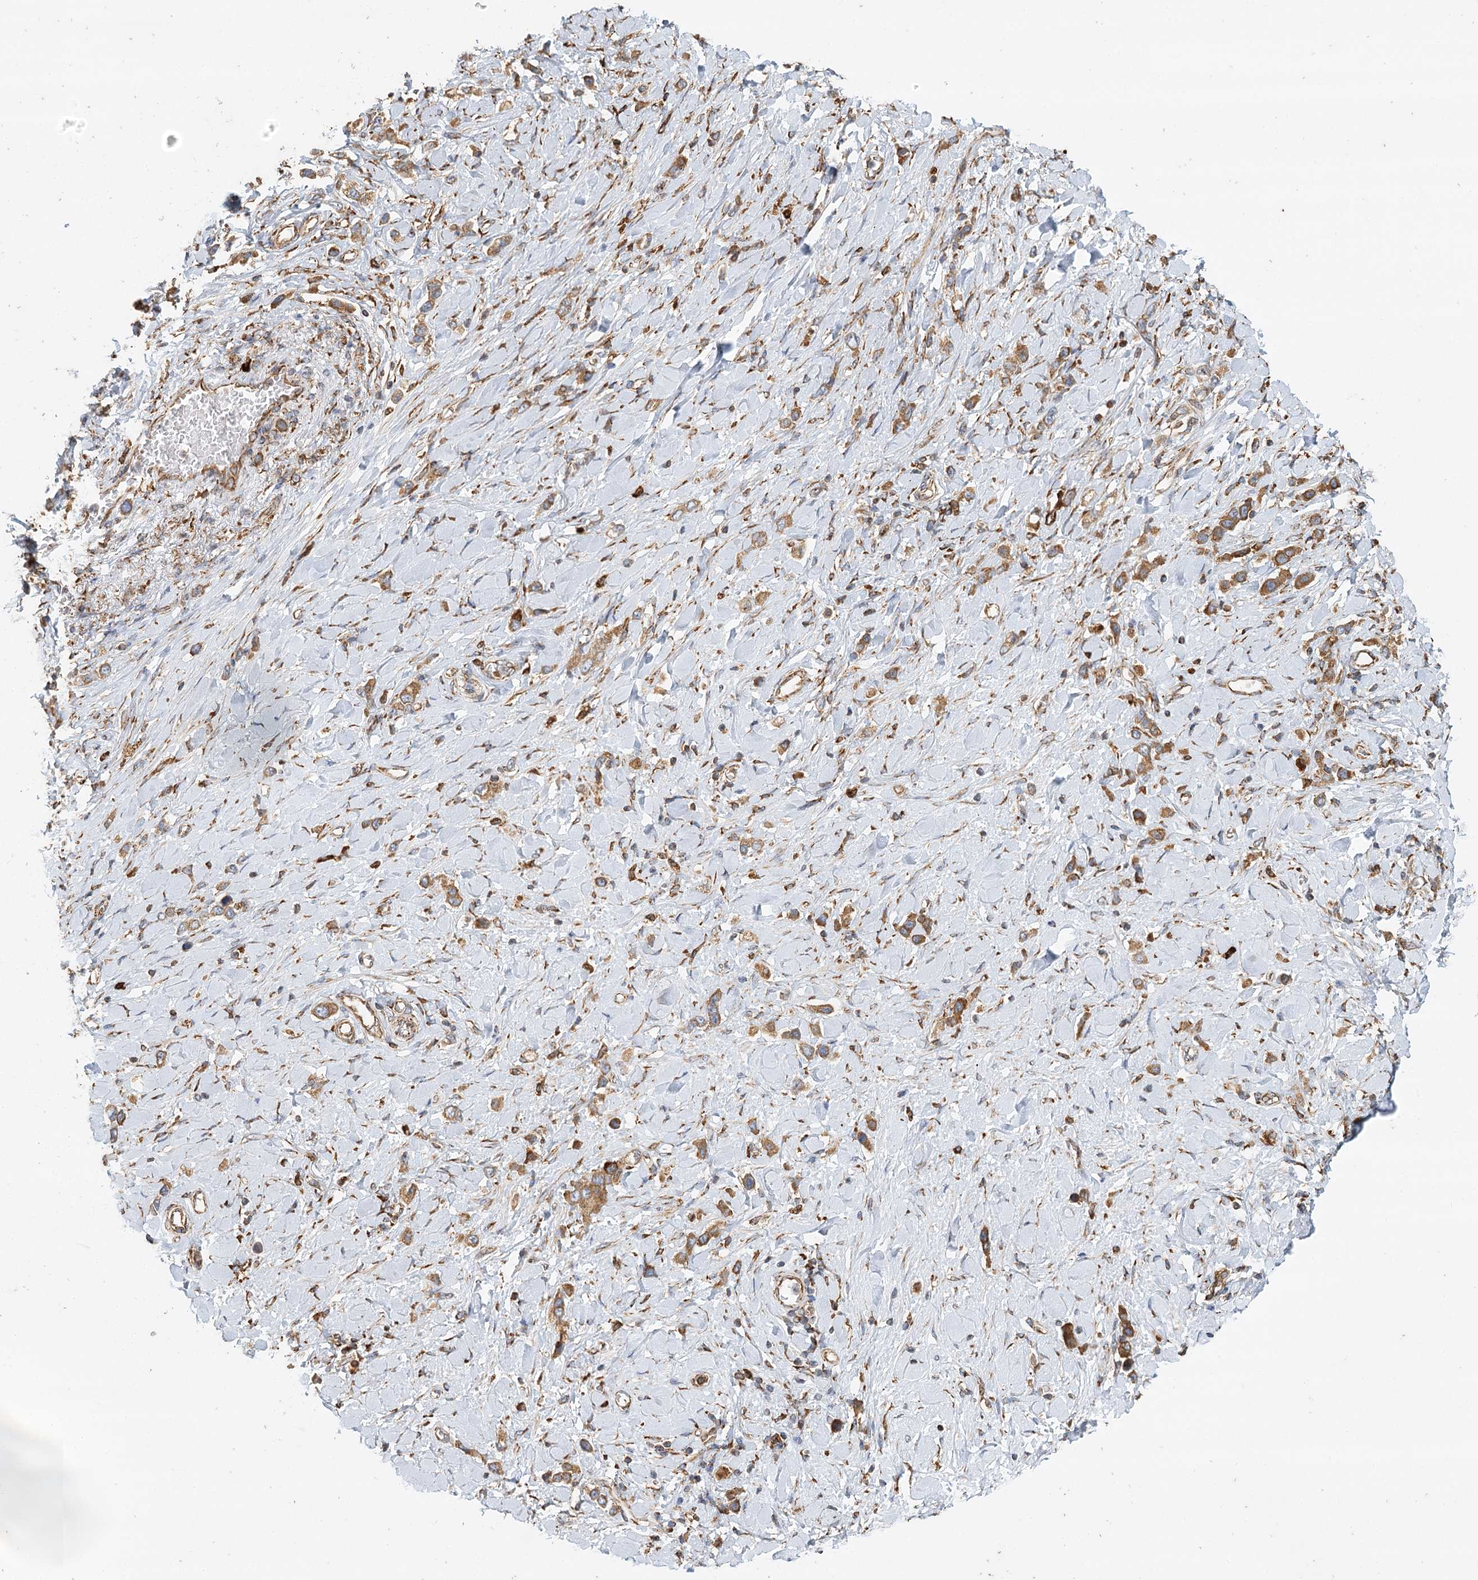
{"staining": {"intensity": "moderate", "quantity": ">75%", "location": "cytoplasmic/membranous"}, "tissue": "stomach cancer", "cell_type": "Tumor cells", "image_type": "cancer", "snomed": [{"axis": "morphology", "description": "Normal tissue, NOS"}, {"axis": "morphology", "description": "Adenocarcinoma, NOS"}, {"axis": "topography", "description": "Stomach, upper"}, {"axis": "topography", "description": "Stomach"}], "caption": "Immunohistochemistry (IHC) (DAB (3,3'-diaminobenzidine)) staining of adenocarcinoma (stomach) shows moderate cytoplasmic/membranous protein expression in approximately >75% of tumor cells.", "gene": "TAS1R1", "patient": {"sex": "female", "age": 65}}